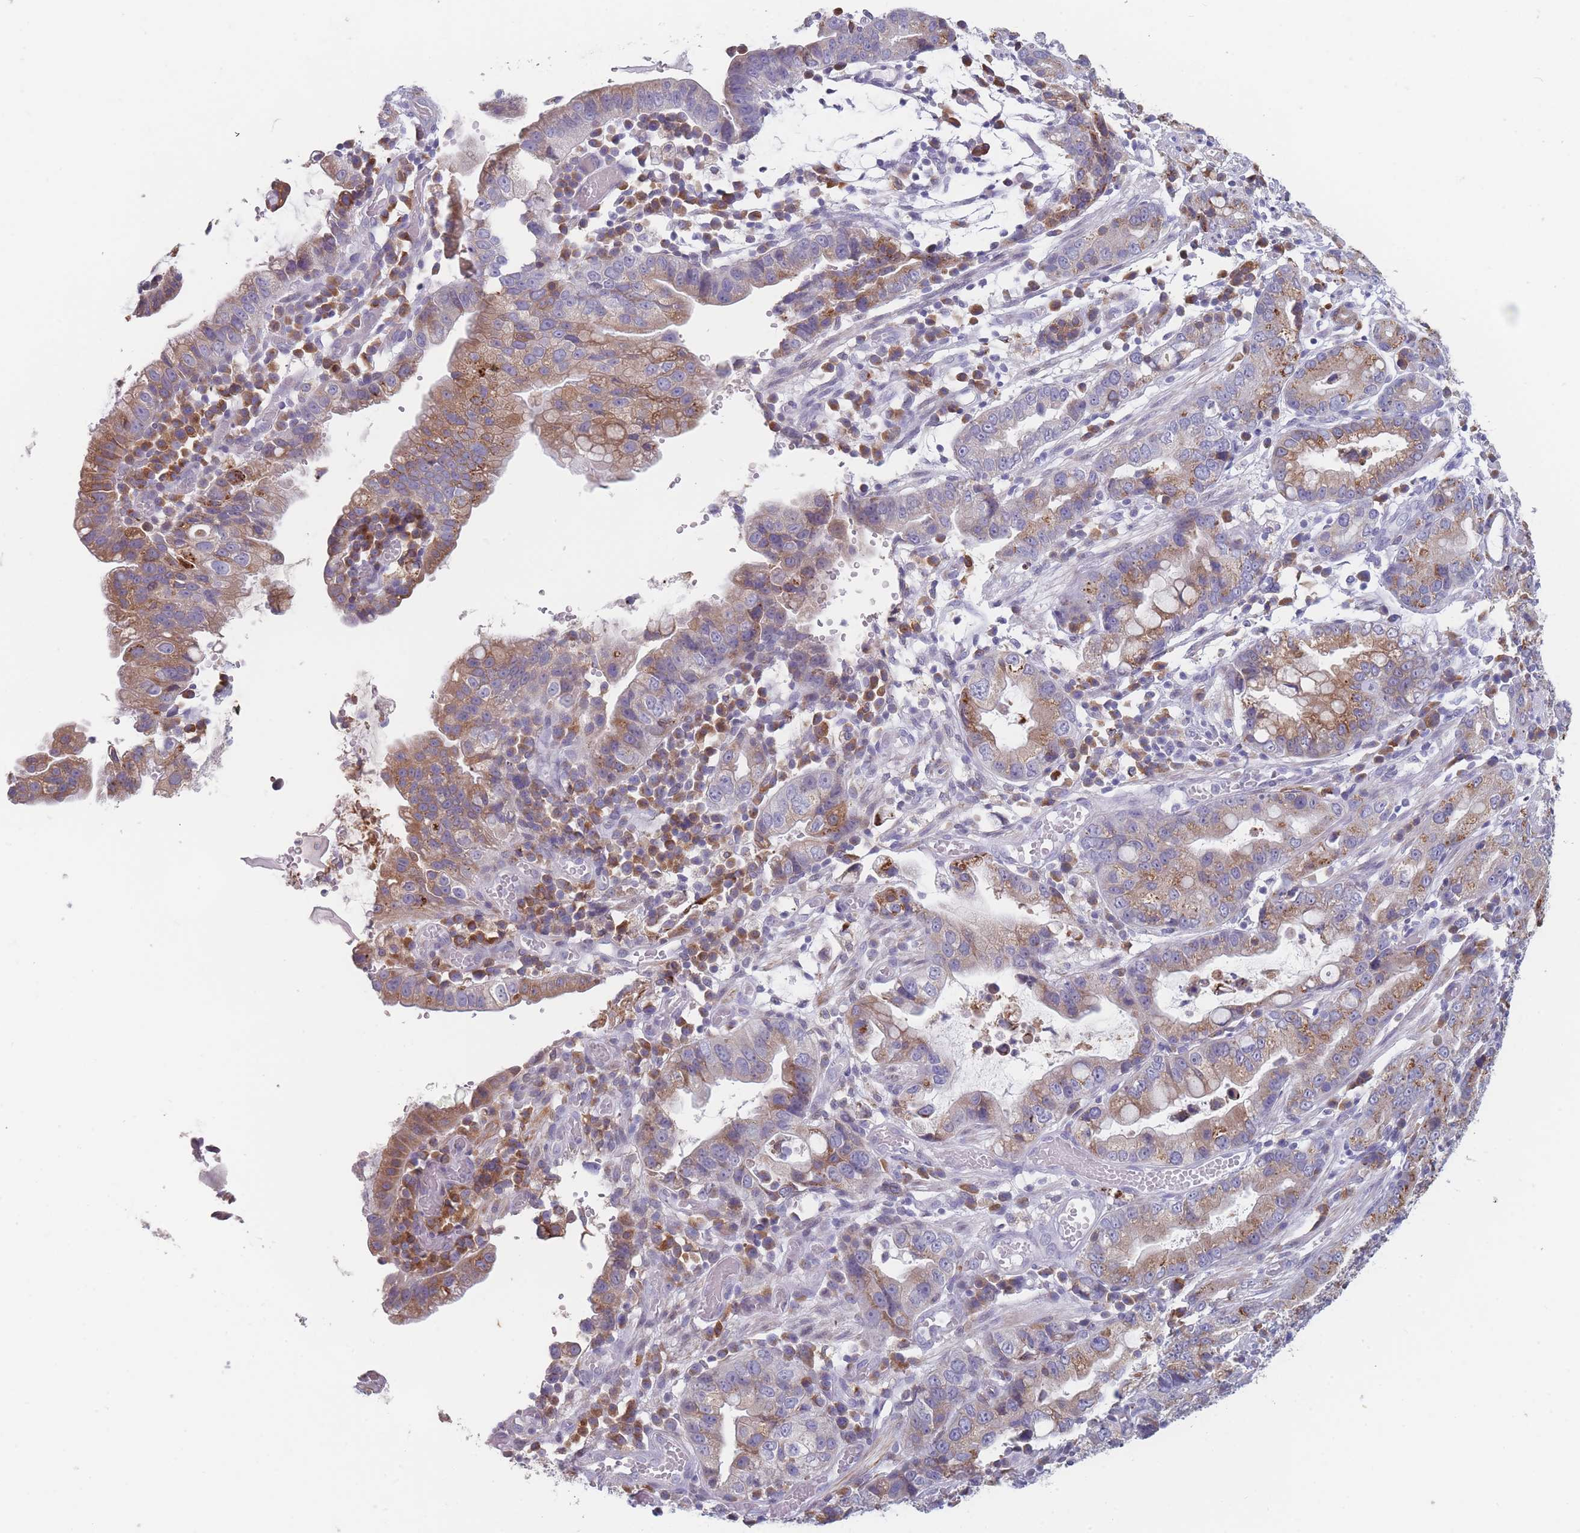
{"staining": {"intensity": "moderate", "quantity": "25%-75%", "location": "cytoplasmic/membranous"}, "tissue": "stomach cancer", "cell_type": "Tumor cells", "image_type": "cancer", "snomed": [{"axis": "morphology", "description": "Adenocarcinoma, NOS"}, {"axis": "topography", "description": "Stomach"}], "caption": "Brown immunohistochemical staining in human adenocarcinoma (stomach) exhibits moderate cytoplasmic/membranous staining in approximately 25%-75% of tumor cells.", "gene": "TMED10", "patient": {"sex": "male", "age": 55}}